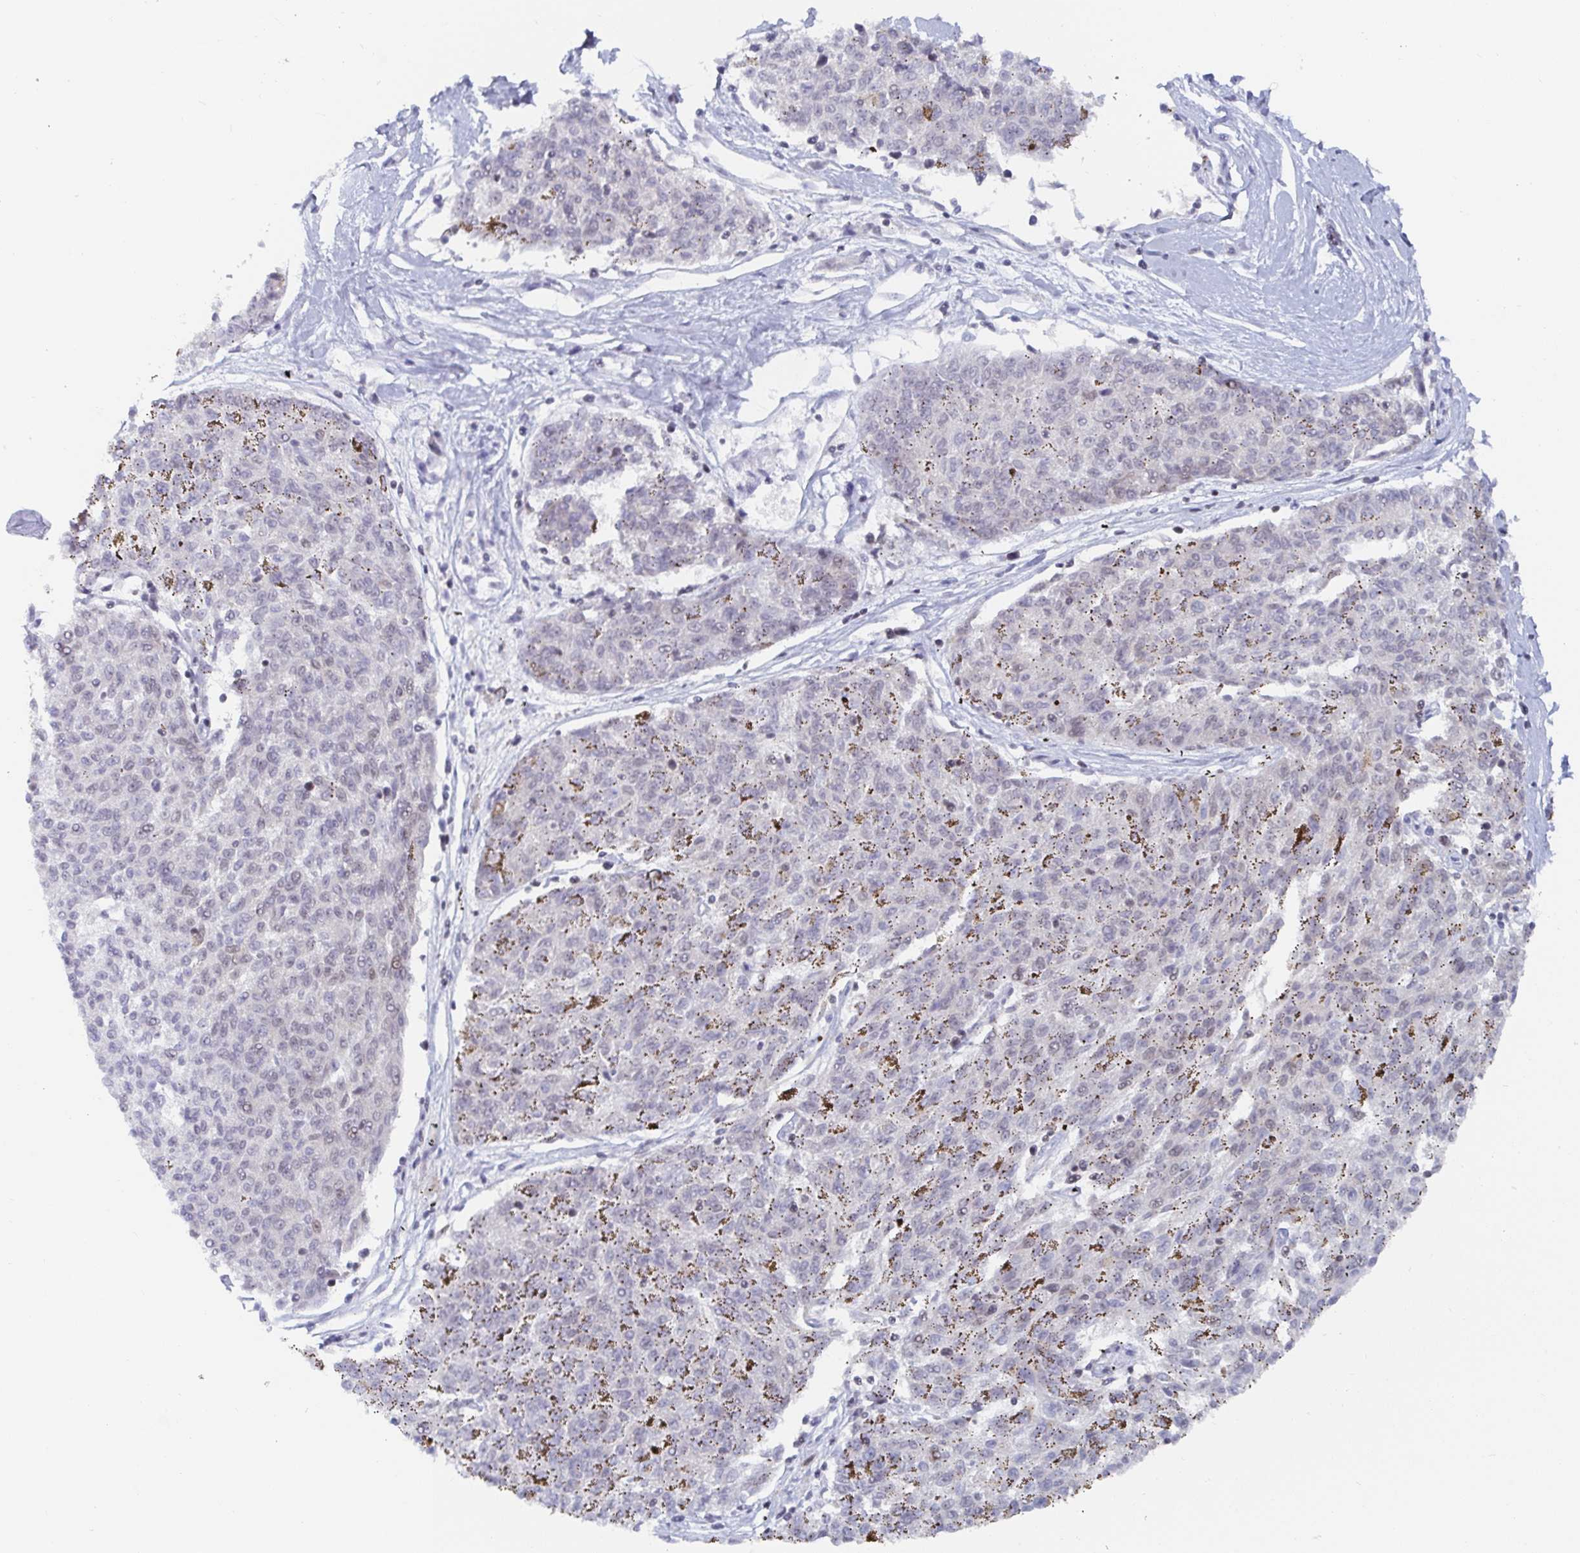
{"staining": {"intensity": "negative", "quantity": "none", "location": "none"}, "tissue": "melanoma", "cell_type": "Tumor cells", "image_type": "cancer", "snomed": [{"axis": "morphology", "description": "Malignant melanoma, NOS"}, {"axis": "topography", "description": "Skin"}], "caption": "Immunohistochemical staining of melanoma exhibits no significant staining in tumor cells.", "gene": "EWSR1", "patient": {"sex": "female", "age": 72}}